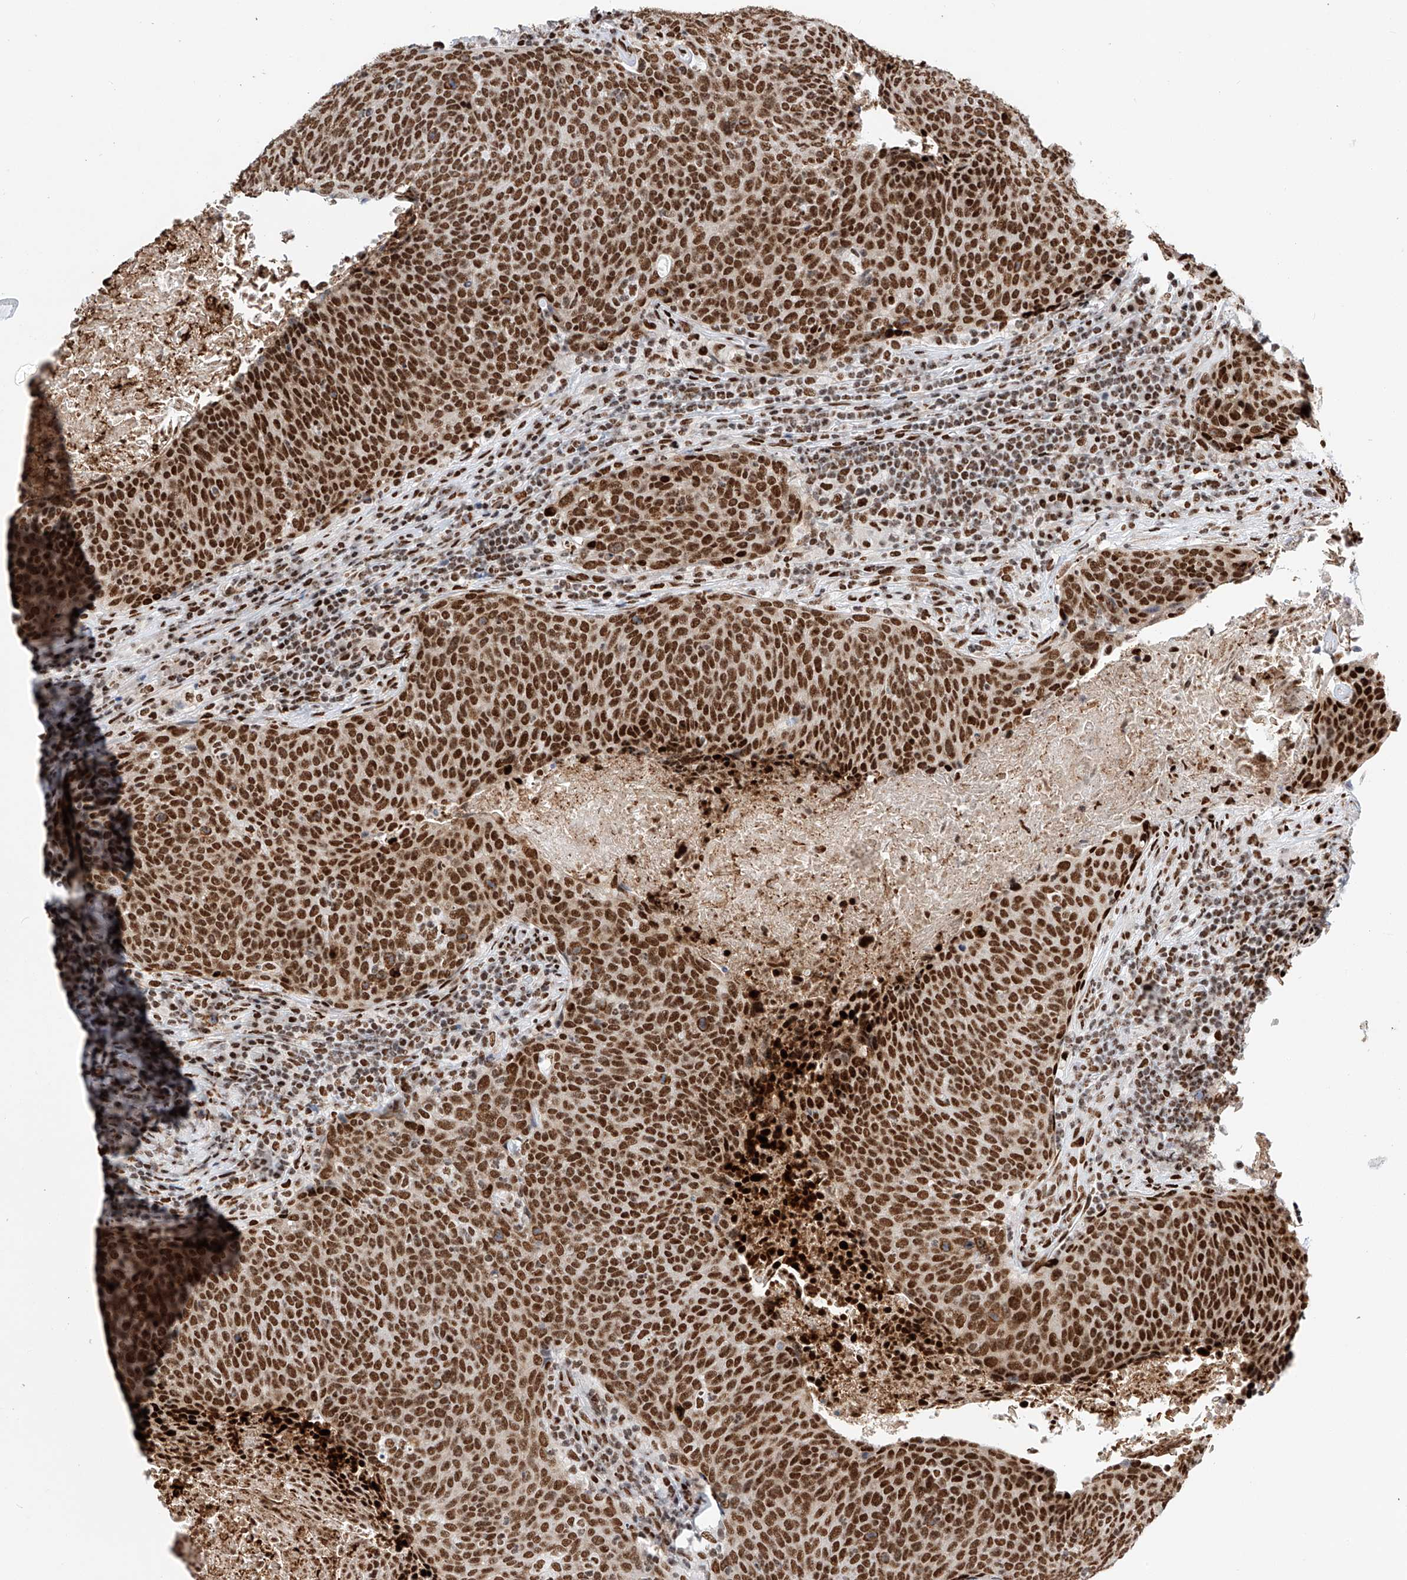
{"staining": {"intensity": "strong", "quantity": ">75%", "location": "nuclear"}, "tissue": "head and neck cancer", "cell_type": "Tumor cells", "image_type": "cancer", "snomed": [{"axis": "morphology", "description": "Squamous cell carcinoma, NOS"}, {"axis": "morphology", "description": "Squamous cell carcinoma, metastatic, NOS"}, {"axis": "topography", "description": "Lymph node"}, {"axis": "topography", "description": "Head-Neck"}], "caption": "Protein analysis of head and neck metastatic squamous cell carcinoma tissue shows strong nuclear expression in approximately >75% of tumor cells.", "gene": "SRSF6", "patient": {"sex": "male", "age": 62}}